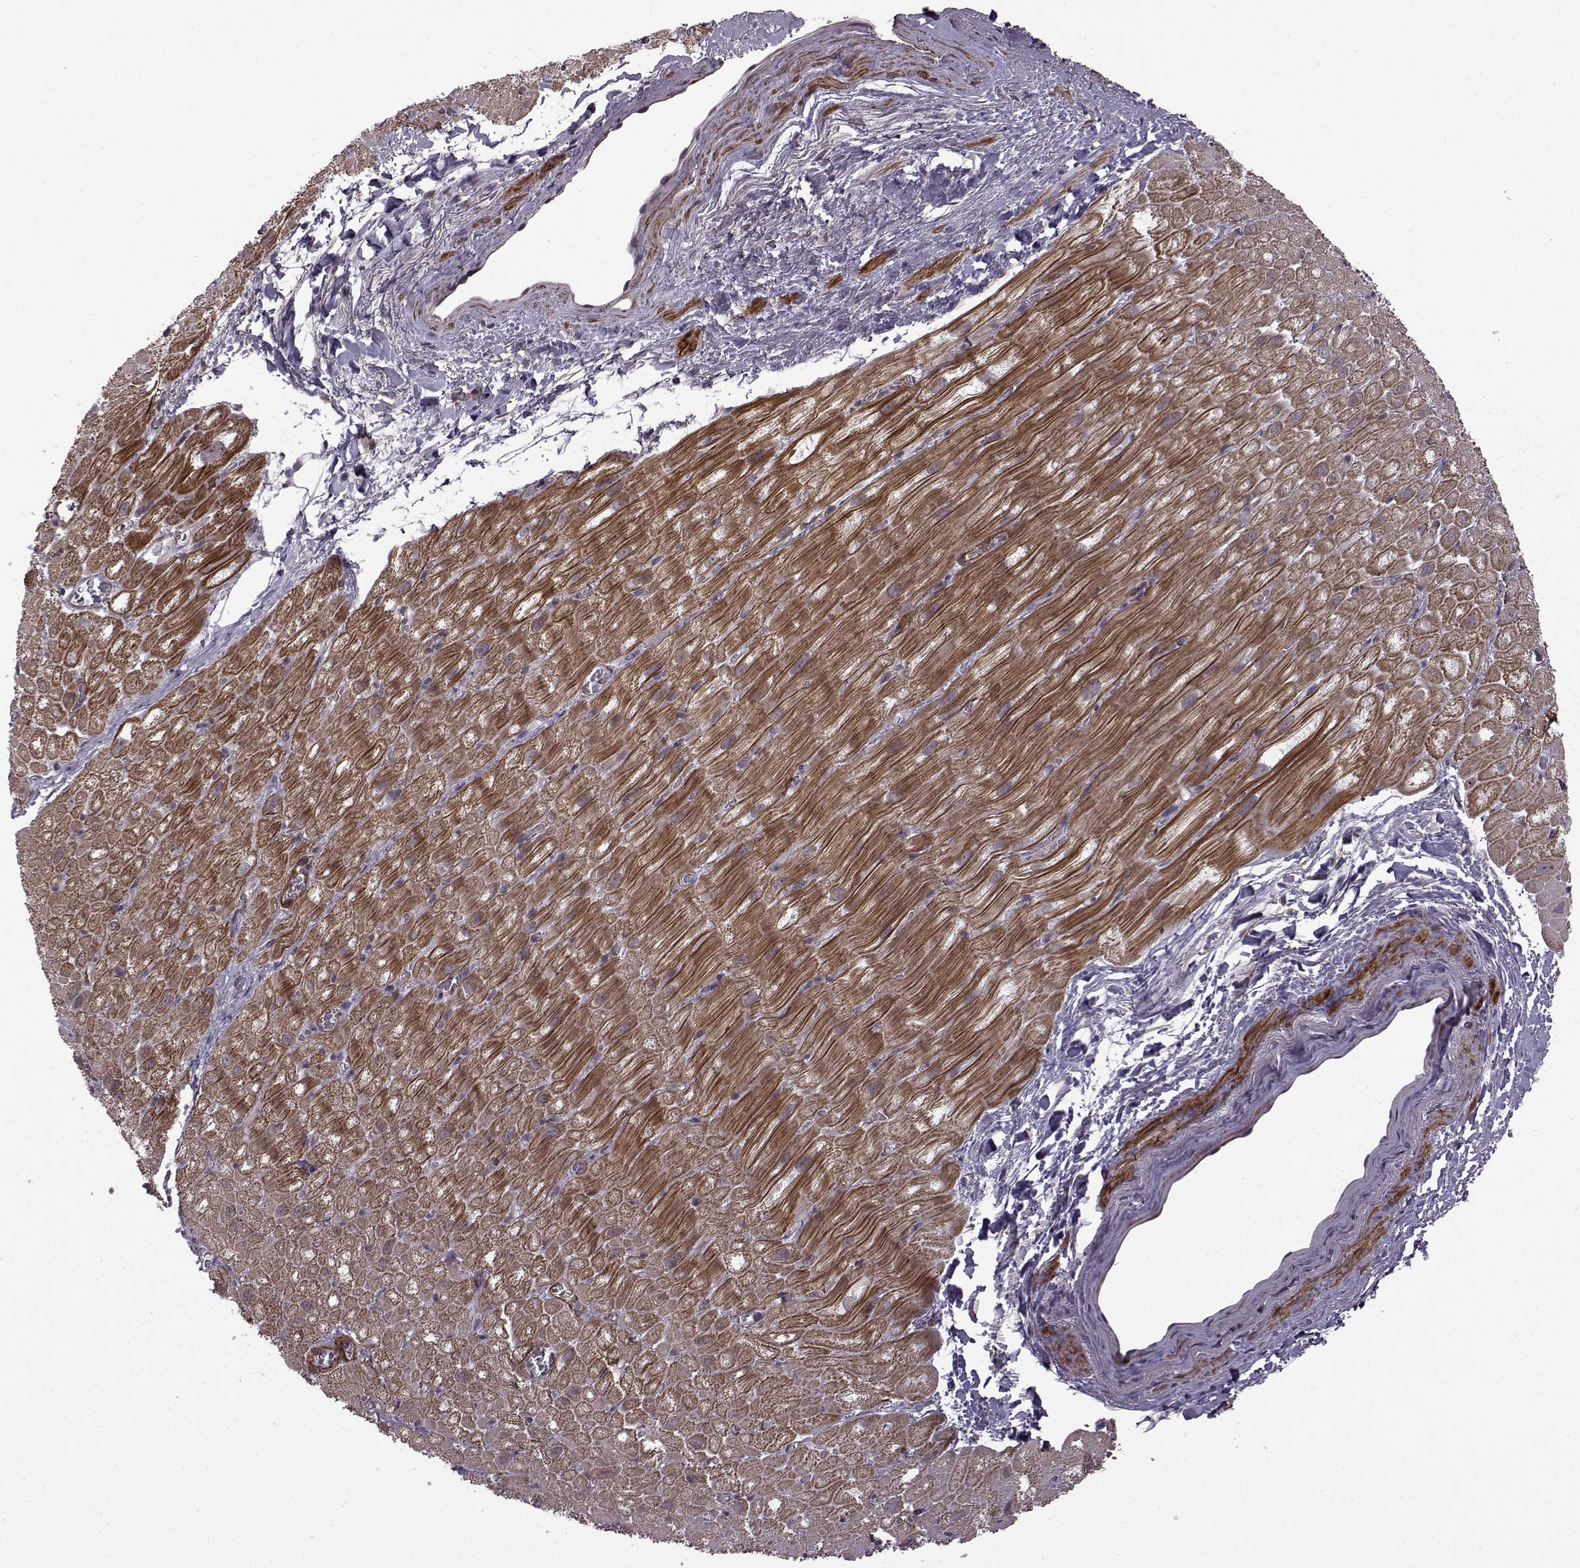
{"staining": {"intensity": "strong", "quantity": "25%-75%", "location": "cytoplasmic/membranous"}, "tissue": "heart muscle", "cell_type": "Cardiomyocytes", "image_type": "normal", "snomed": [{"axis": "morphology", "description": "Normal tissue, NOS"}, {"axis": "topography", "description": "Heart"}], "caption": "Immunohistochemistry (IHC) (DAB) staining of unremarkable human heart muscle shows strong cytoplasmic/membranous protein expression in about 25%-75% of cardiomyocytes.", "gene": "SYNPO2", "patient": {"sex": "male", "age": 61}}